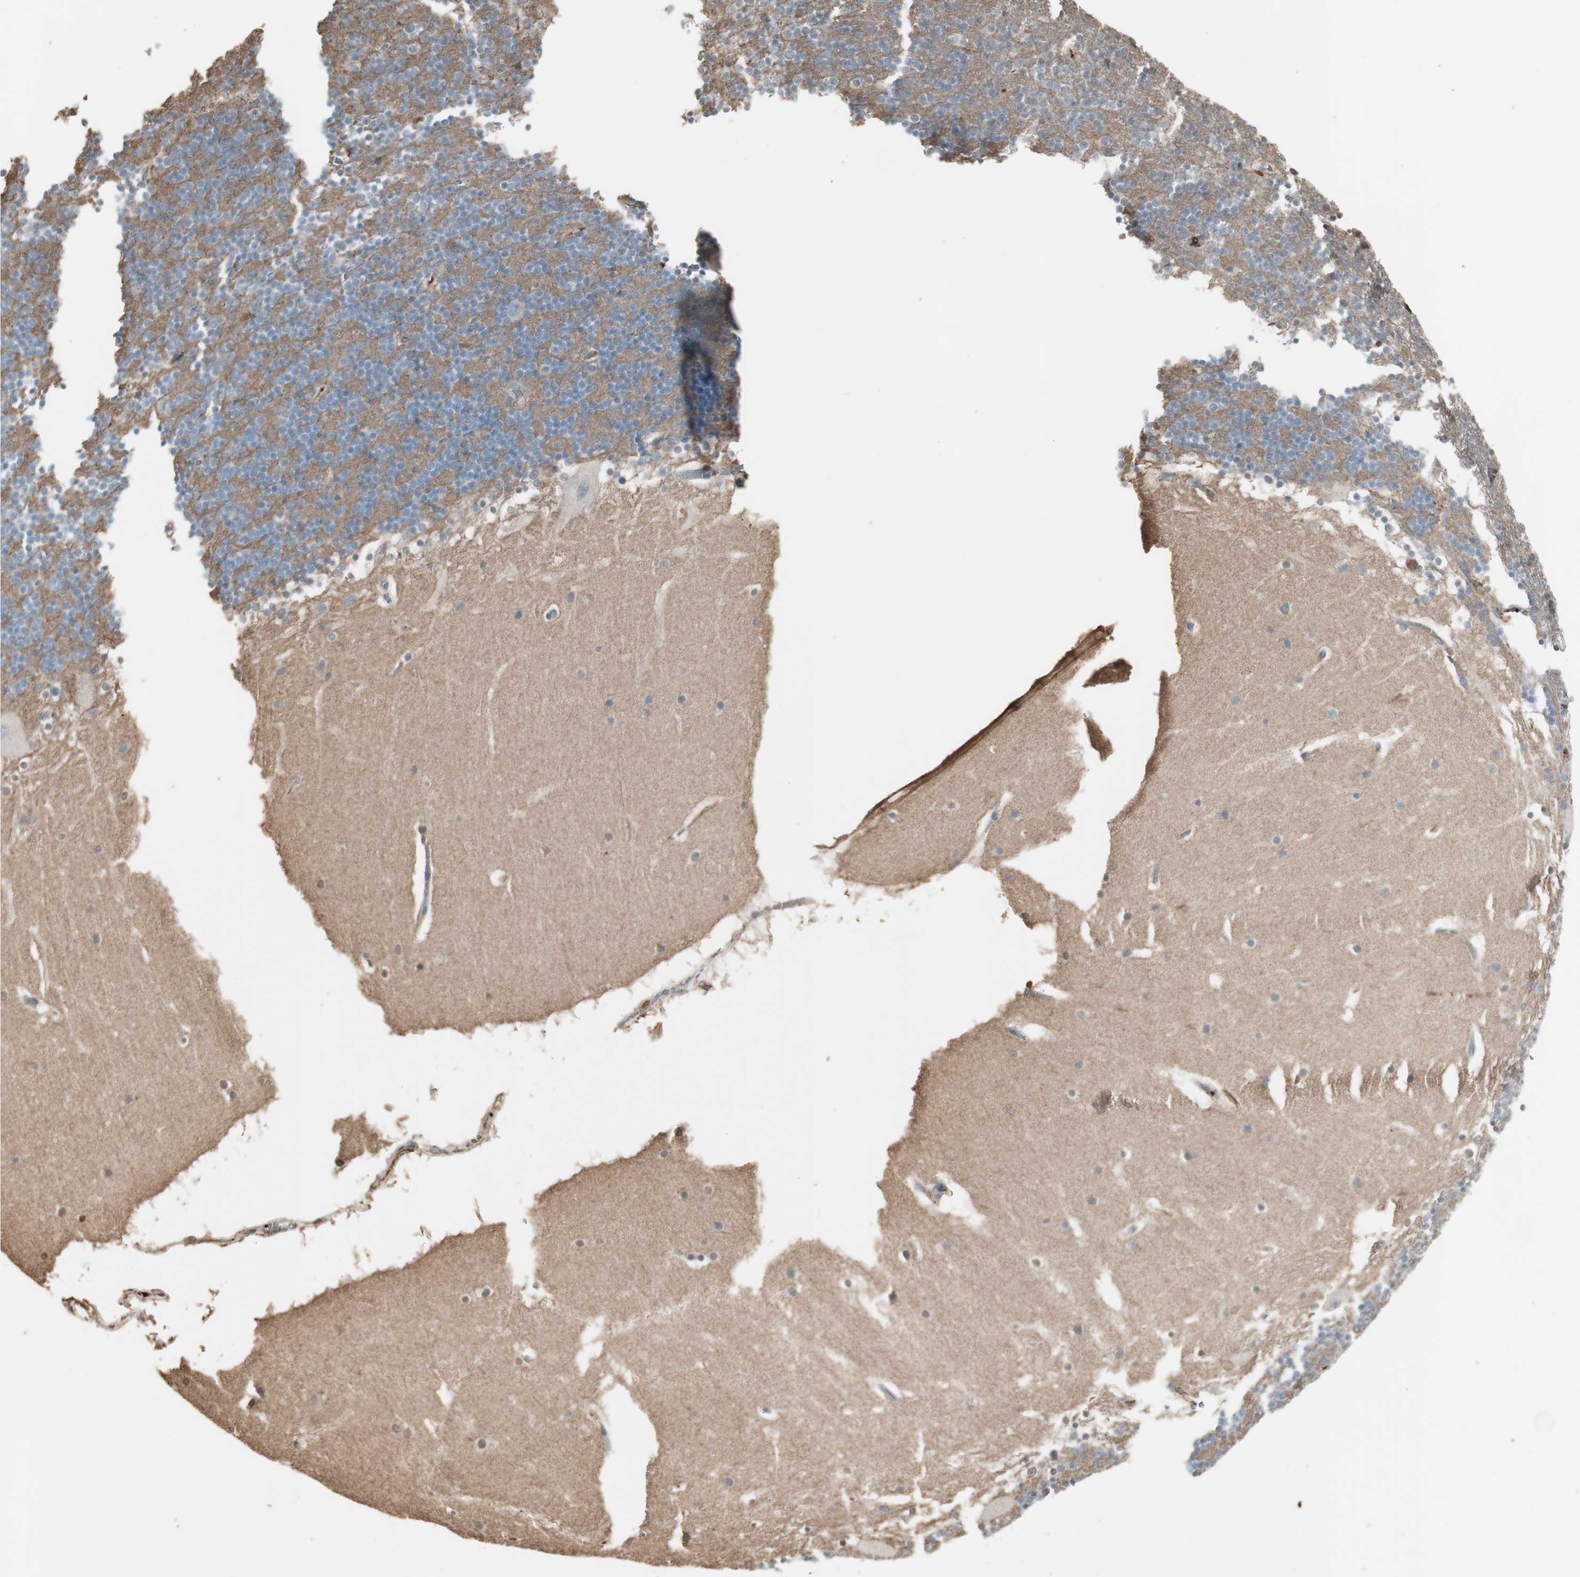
{"staining": {"intensity": "negative", "quantity": "none", "location": "none"}, "tissue": "cerebellum", "cell_type": "Cells in granular layer", "image_type": "normal", "snomed": [{"axis": "morphology", "description": "Normal tissue, NOS"}, {"axis": "topography", "description": "Cerebellum"}], "caption": "Cells in granular layer are negative for brown protein staining in benign cerebellum. Brightfield microscopy of immunohistochemistry stained with DAB (3,3'-diaminobenzidine) (brown) and hematoxylin (blue), captured at high magnification.", "gene": "MMP14", "patient": {"sex": "male", "age": 45}}